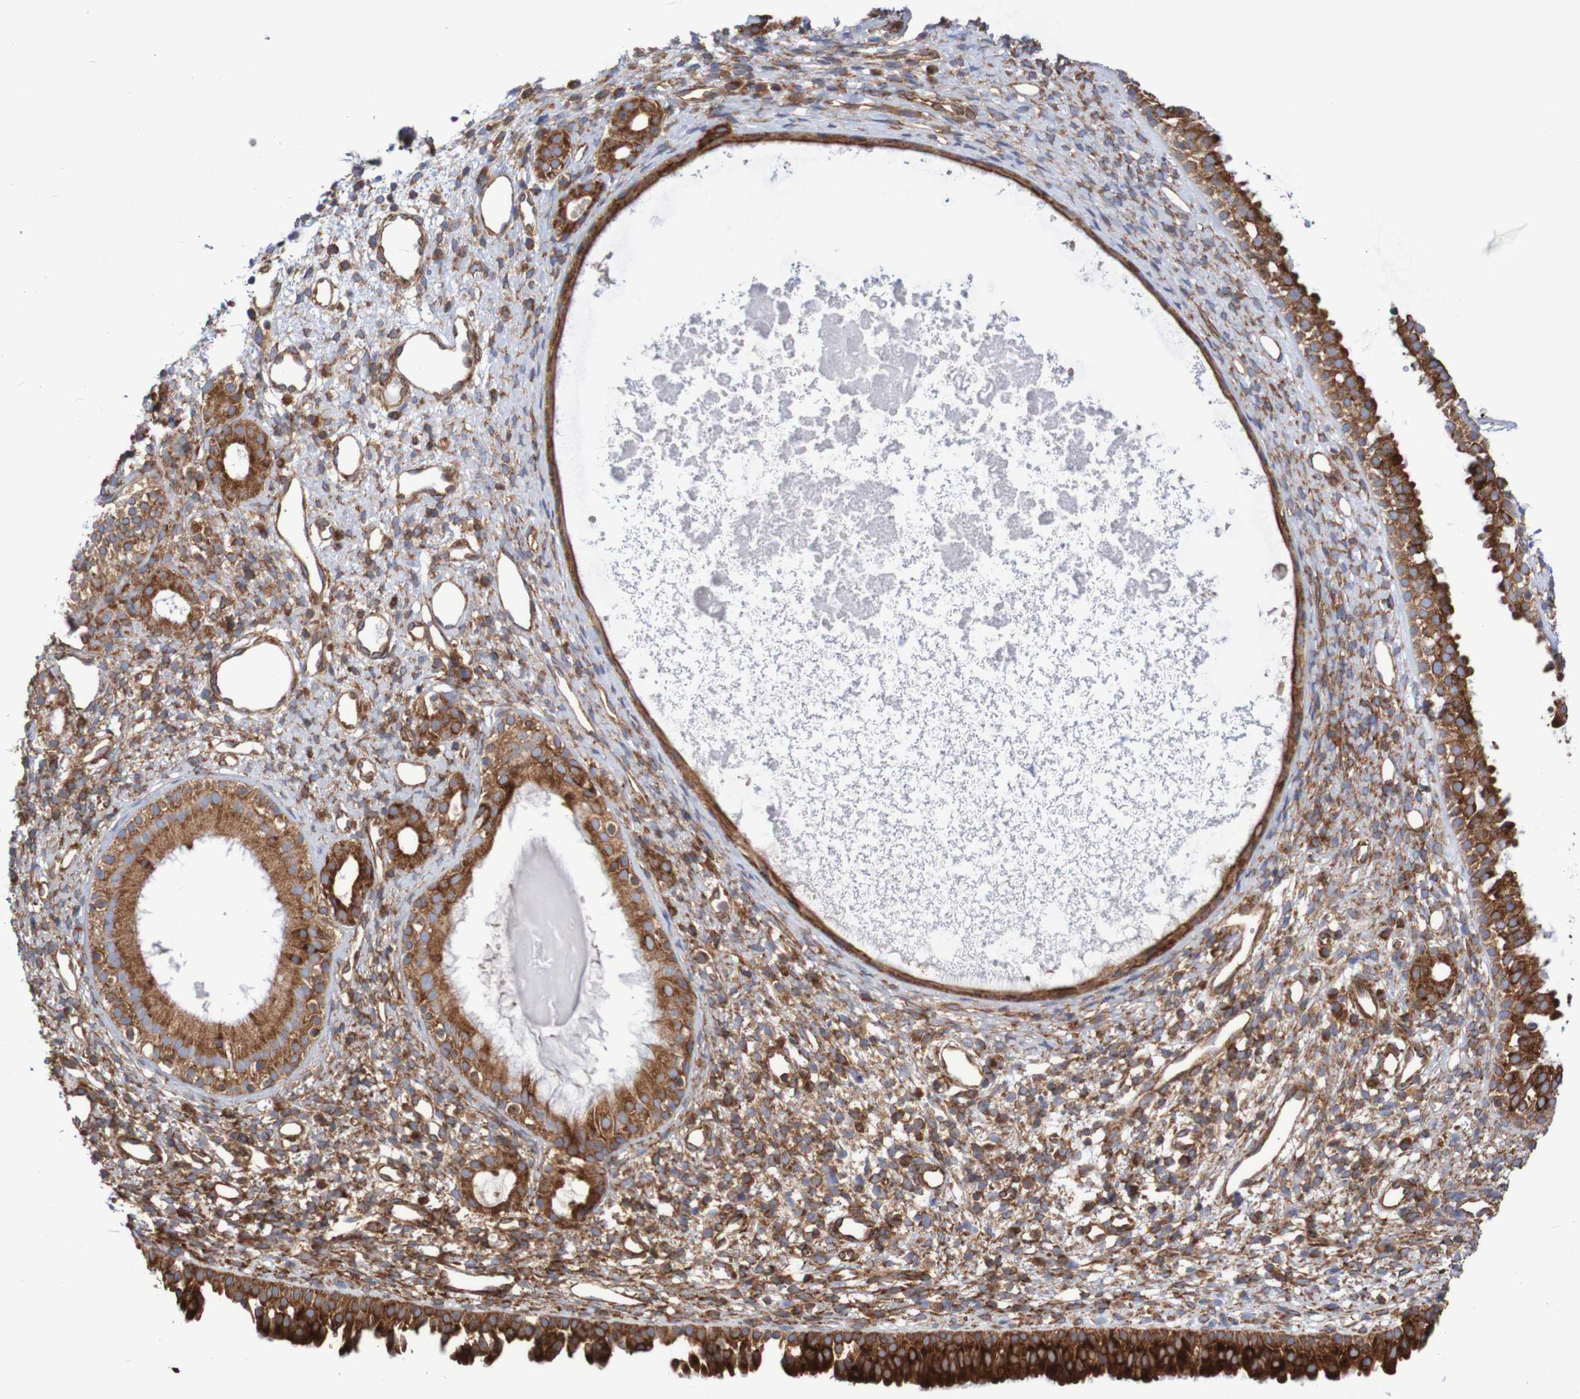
{"staining": {"intensity": "strong", "quantity": ">75%", "location": "cytoplasmic/membranous"}, "tissue": "nasopharynx", "cell_type": "Respiratory epithelial cells", "image_type": "normal", "snomed": [{"axis": "morphology", "description": "Normal tissue, NOS"}, {"axis": "topography", "description": "Nasopharynx"}], "caption": "Benign nasopharynx was stained to show a protein in brown. There is high levels of strong cytoplasmic/membranous positivity in about >75% of respiratory epithelial cells. Nuclei are stained in blue.", "gene": "FXR2", "patient": {"sex": "male", "age": 22}}